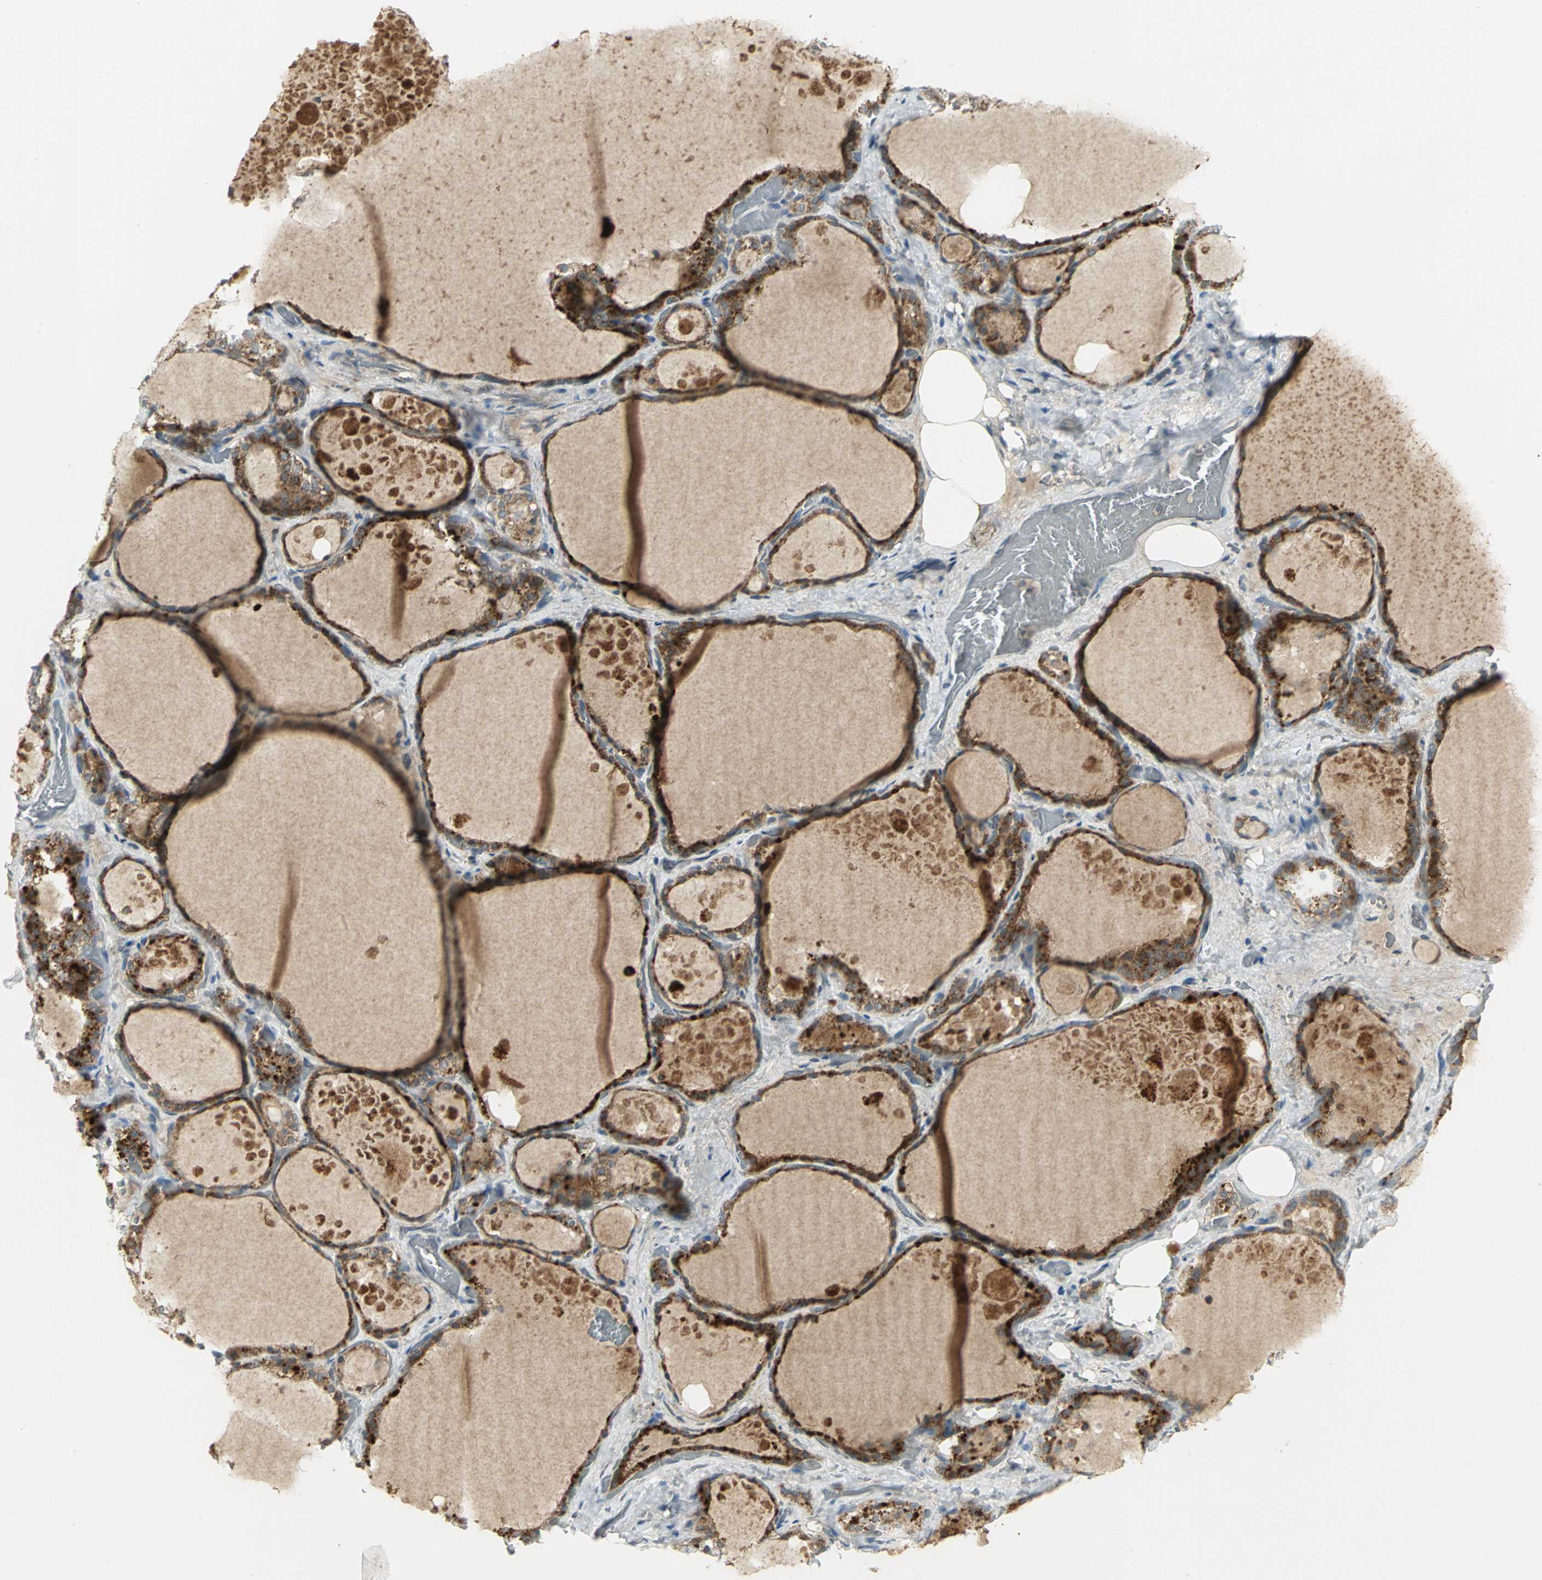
{"staining": {"intensity": "strong", "quantity": ">75%", "location": "cytoplasmic/membranous"}, "tissue": "thyroid gland", "cell_type": "Glandular cells", "image_type": "normal", "snomed": [{"axis": "morphology", "description": "Normal tissue, NOS"}, {"axis": "topography", "description": "Thyroid gland"}], "caption": "The histopathology image displays immunohistochemical staining of normal thyroid gland. There is strong cytoplasmic/membranous staining is seen in about >75% of glandular cells. (DAB (3,3'-diaminobenzidine) IHC, brown staining for protein, blue staining for nuclei).", "gene": "MAPK8IP3", "patient": {"sex": "male", "age": 61}}